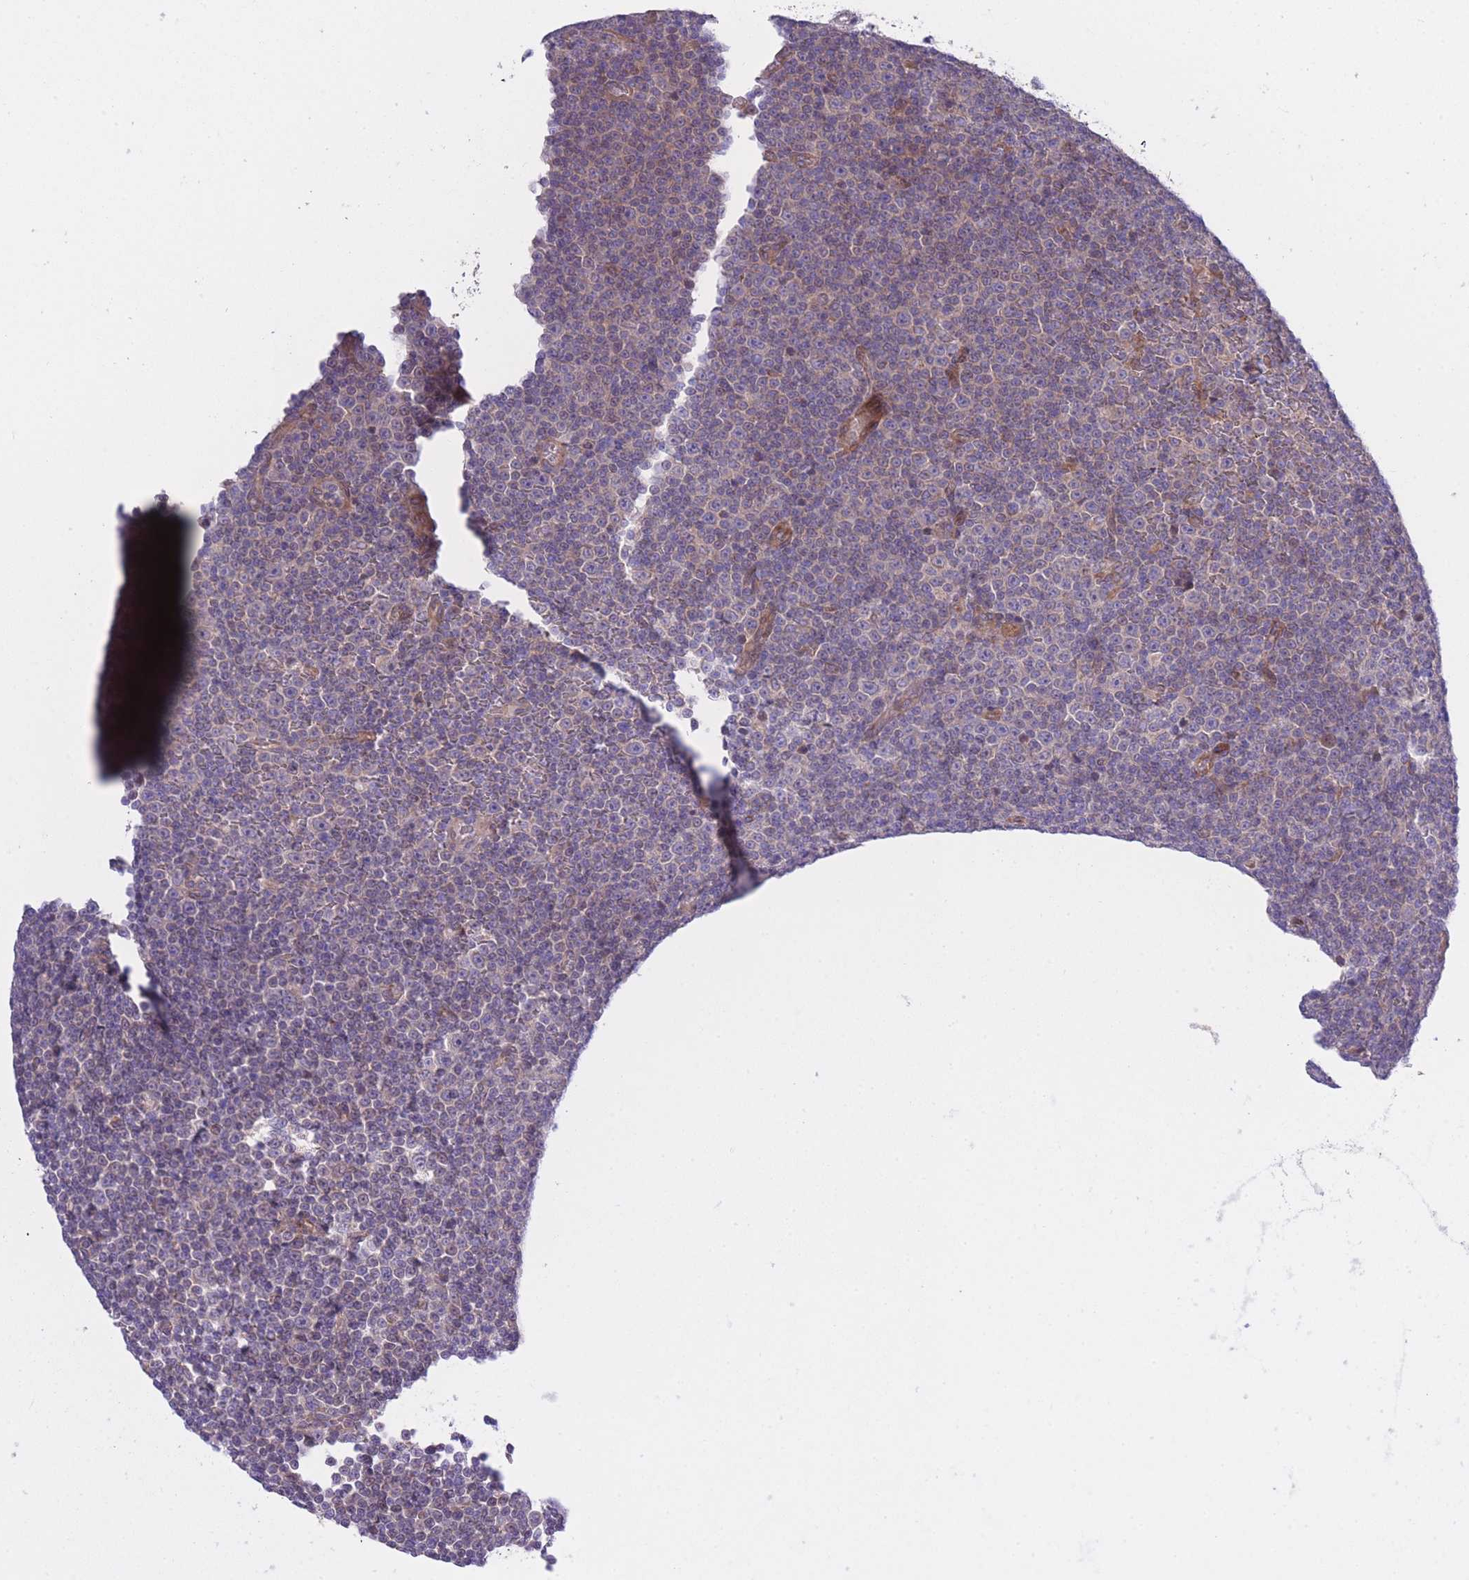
{"staining": {"intensity": "moderate", "quantity": "<25%", "location": "cytoplasmic/membranous"}, "tissue": "lymphoma", "cell_type": "Tumor cells", "image_type": "cancer", "snomed": [{"axis": "morphology", "description": "Malignant lymphoma, non-Hodgkin's type, Low grade"}, {"axis": "topography", "description": "Lymph node"}], "caption": "An image of low-grade malignant lymphoma, non-Hodgkin's type stained for a protein exhibits moderate cytoplasmic/membranous brown staining in tumor cells.", "gene": "CHAC1", "patient": {"sex": "female", "age": 67}}